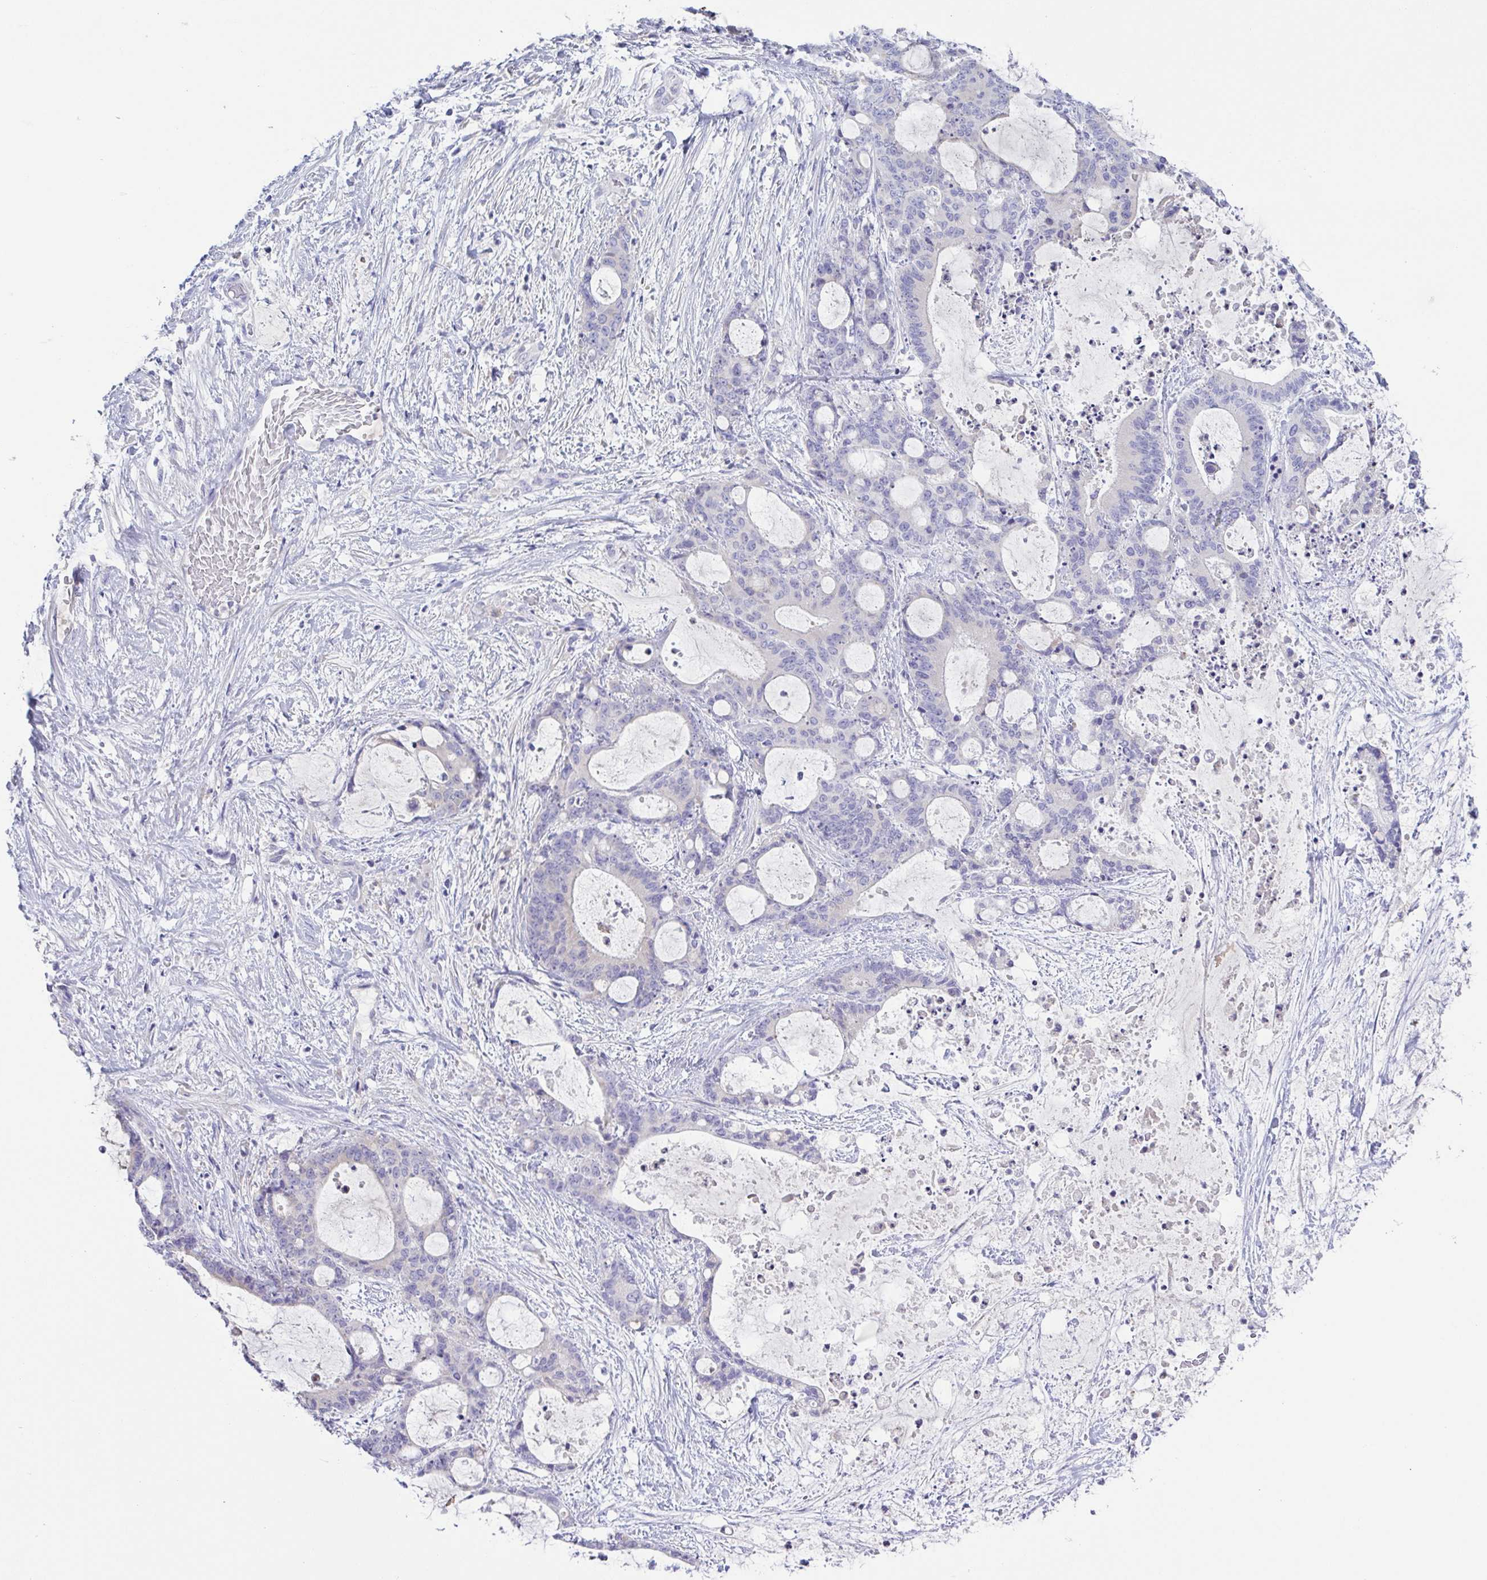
{"staining": {"intensity": "negative", "quantity": "none", "location": "none"}, "tissue": "liver cancer", "cell_type": "Tumor cells", "image_type": "cancer", "snomed": [{"axis": "morphology", "description": "Normal tissue, NOS"}, {"axis": "morphology", "description": "Cholangiocarcinoma"}, {"axis": "topography", "description": "Liver"}, {"axis": "topography", "description": "Peripheral nerve tissue"}], "caption": "Liver cholangiocarcinoma was stained to show a protein in brown. There is no significant staining in tumor cells. (Brightfield microscopy of DAB IHC at high magnification).", "gene": "A1BG", "patient": {"sex": "female", "age": 73}}